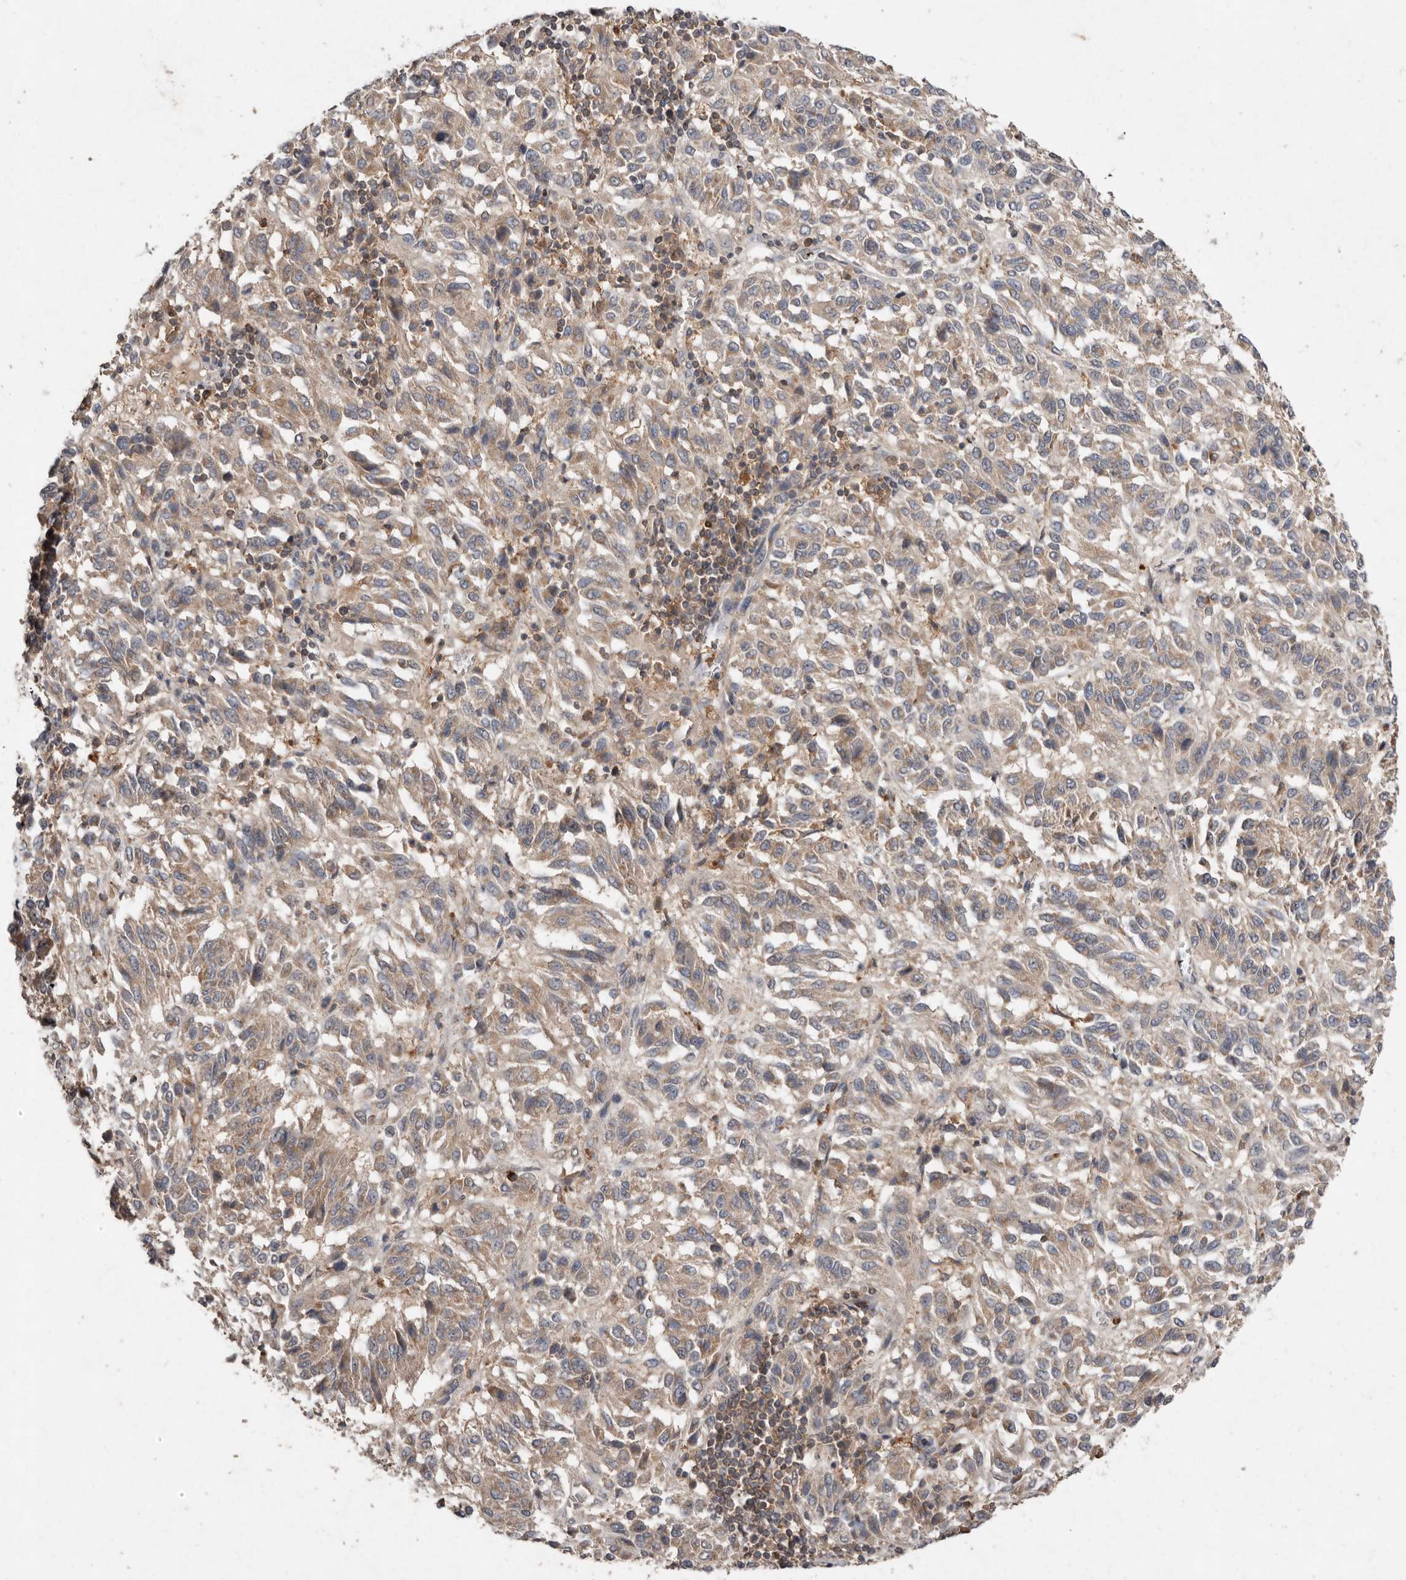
{"staining": {"intensity": "weak", "quantity": ">75%", "location": "cytoplasmic/membranous"}, "tissue": "melanoma", "cell_type": "Tumor cells", "image_type": "cancer", "snomed": [{"axis": "morphology", "description": "Malignant melanoma, Metastatic site"}, {"axis": "topography", "description": "Lung"}], "caption": "Protein expression analysis of human melanoma reveals weak cytoplasmic/membranous staining in approximately >75% of tumor cells.", "gene": "EDEM1", "patient": {"sex": "male", "age": 64}}